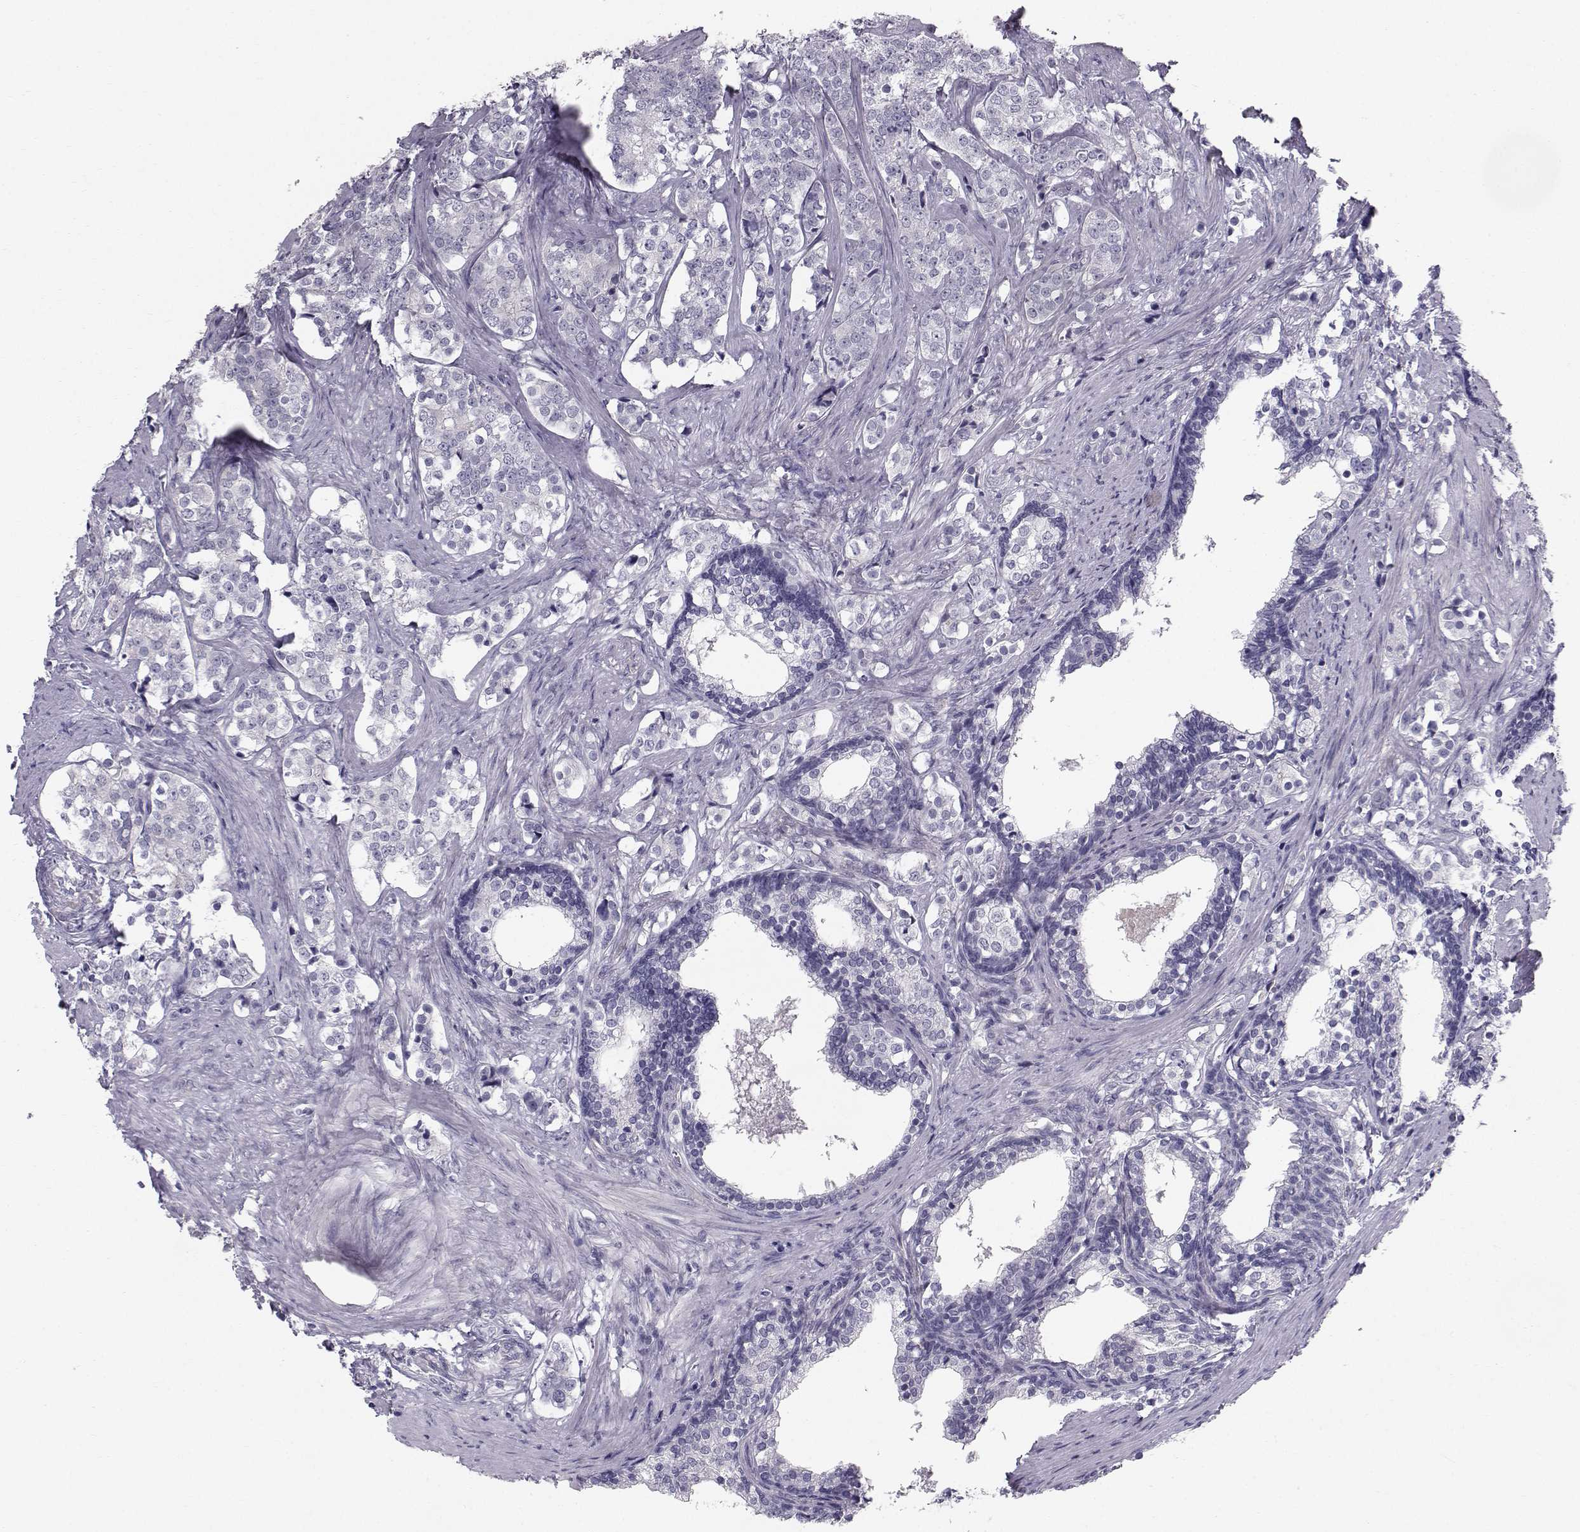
{"staining": {"intensity": "negative", "quantity": "none", "location": "none"}, "tissue": "prostate cancer", "cell_type": "Tumor cells", "image_type": "cancer", "snomed": [{"axis": "morphology", "description": "Adenocarcinoma, NOS"}, {"axis": "topography", "description": "Prostate and seminal vesicle, NOS"}], "caption": "A high-resolution image shows IHC staining of prostate adenocarcinoma, which exhibits no significant expression in tumor cells. (DAB (3,3'-diaminobenzidine) immunohistochemistry (IHC) visualized using brightfield microscopy, high magnification).", "gene": "SPDYE4", "patient": {"sex": "male", "age": 63}}